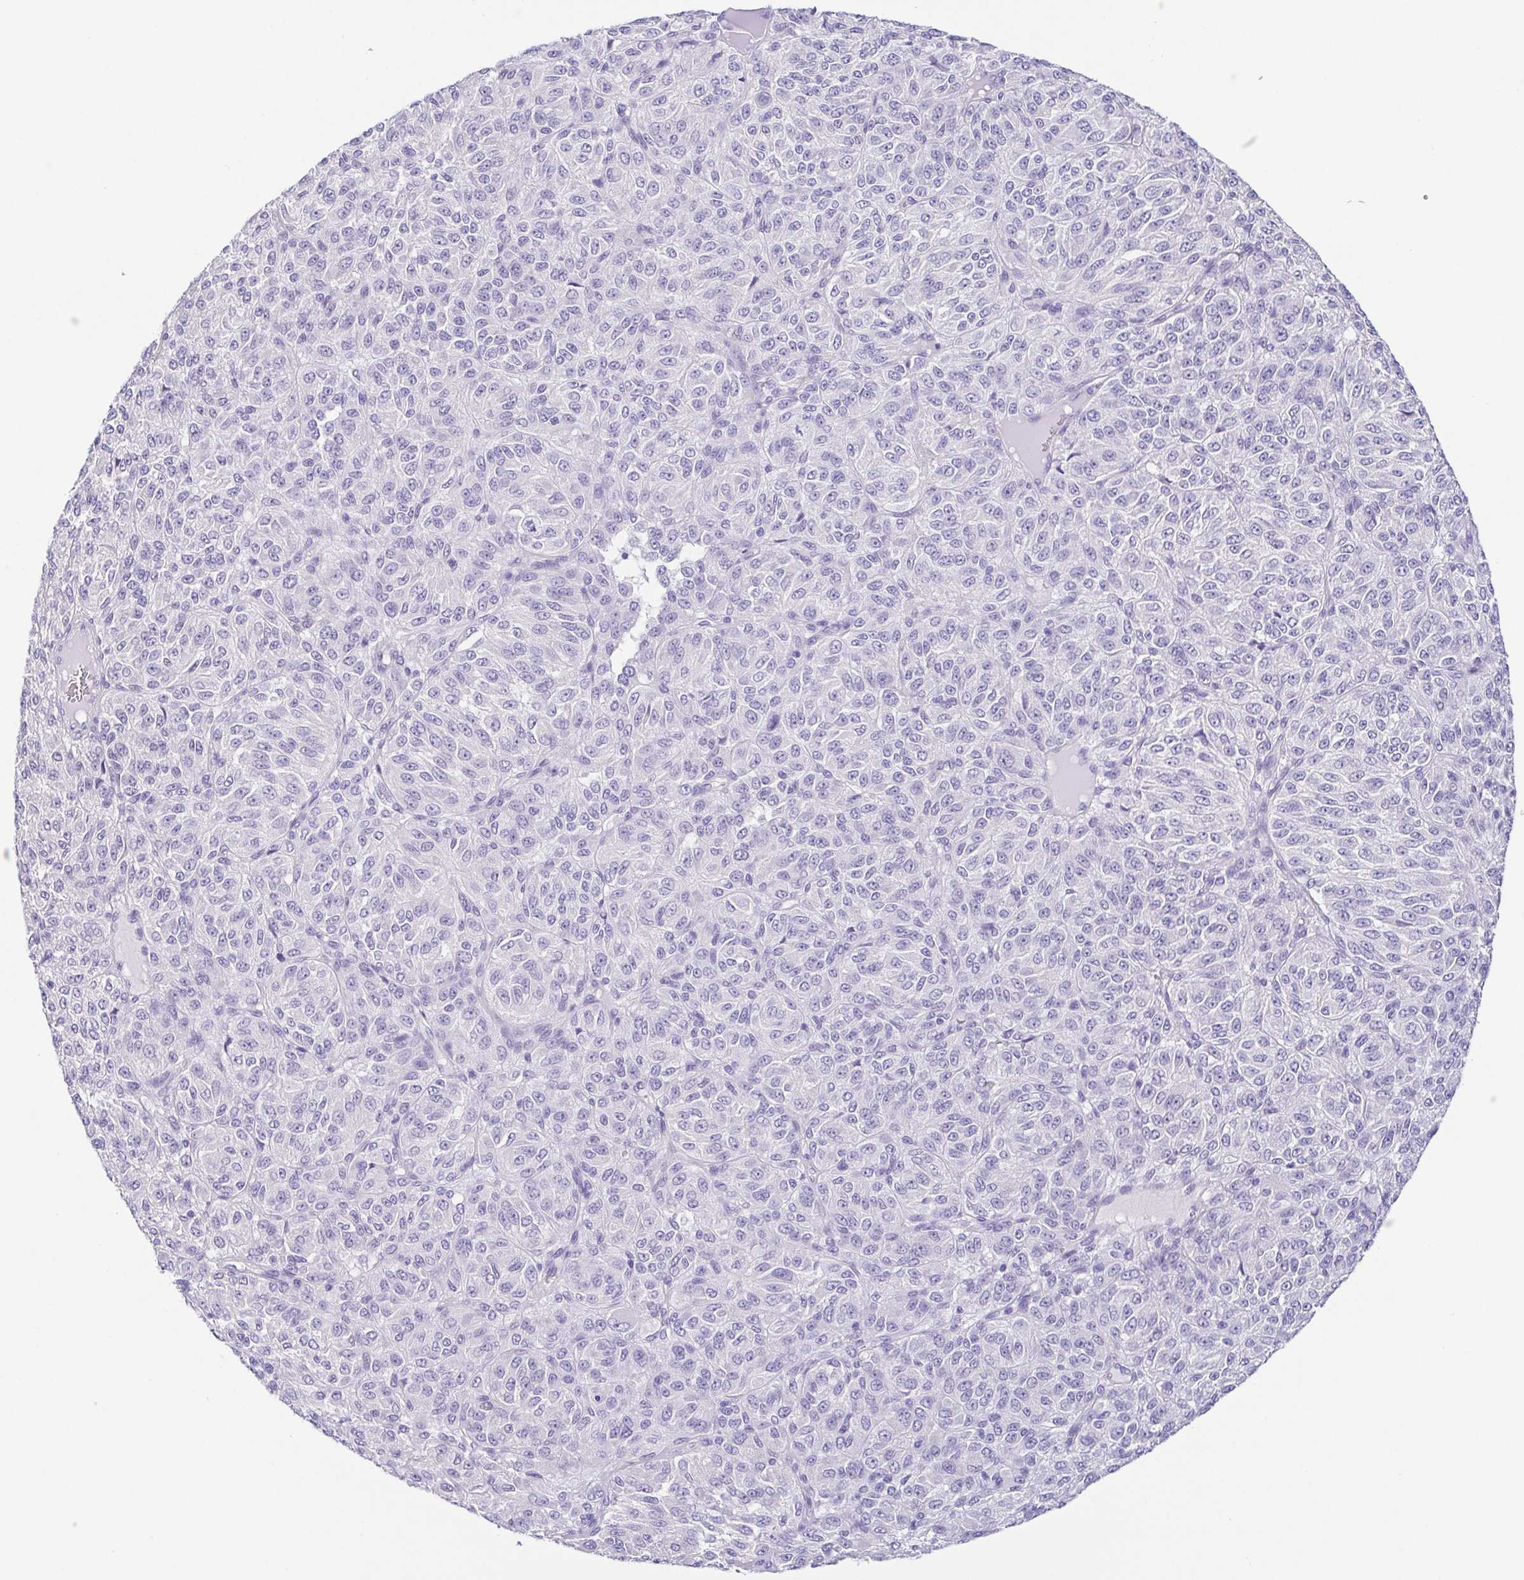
{"staining": {"intensity": "negative", "quantity": "none", "location": "none"}, "tissue": "melanoma", "cell_type": "Tumor cells", "image_type": "cancer", "snomed": [{"axis": "morphology", "description": "Malignant melanoma, Metastatic site"}, {"axis": "topography", "description": "Brain"}], "caption": "The image exhibits no significant positivity in tumor cells of melanoma. (DAB (3,3'-diaminobenzidine) immunohistochemistry (IHC) with hematoxylin counter stain).", "gene": "EPB42", "patient": {"sex": "female", "age": 56}}